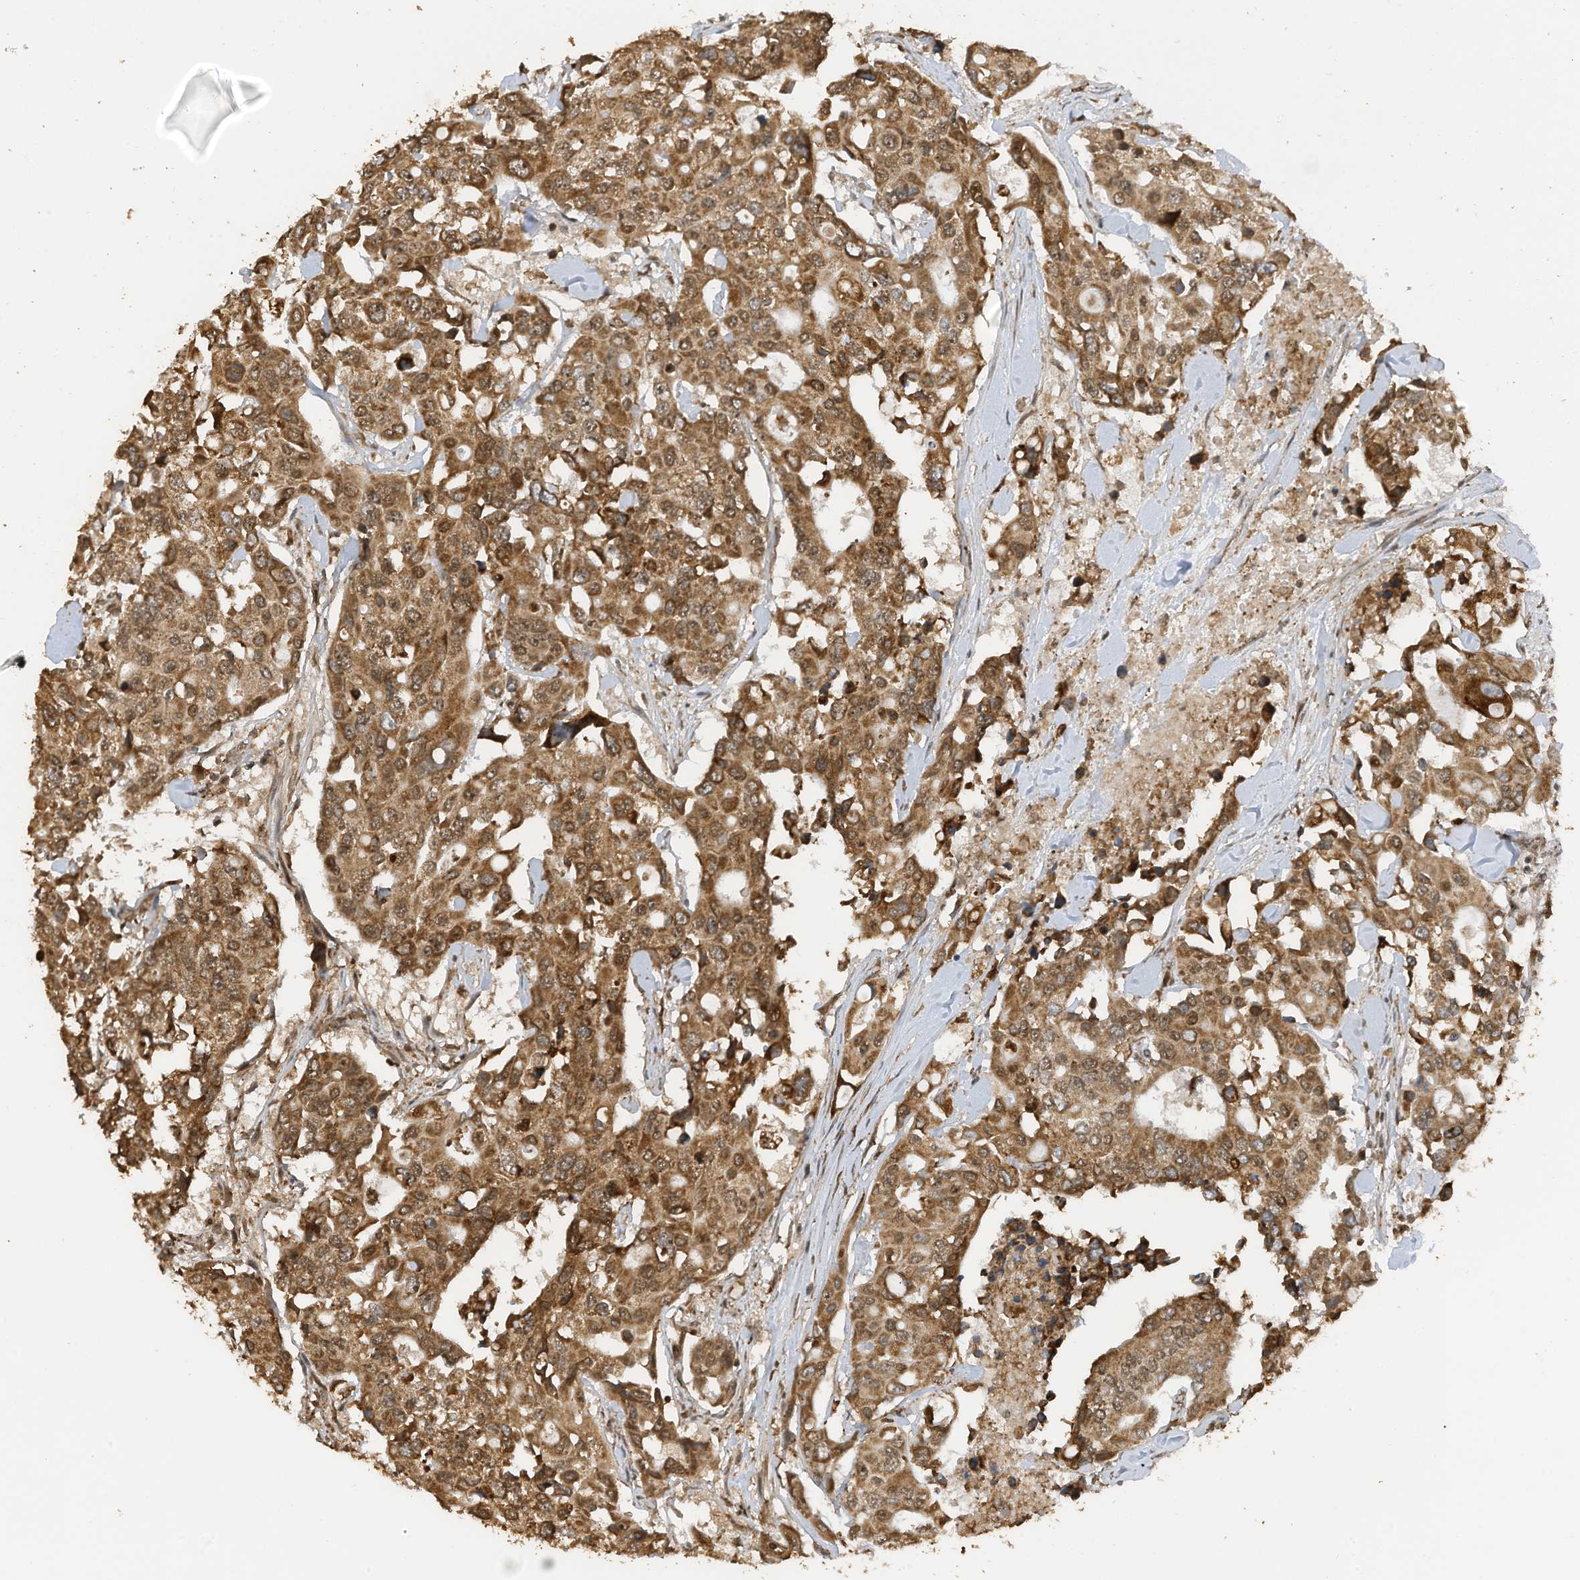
{"staining": {"intensity": "moderate", "quantity": ">75%", "location": "cytoplasmic/membranous,nuclear"}, "tissue": "colorectal cancer", "cell_type": "Tumor cells", "image_type": "cancer", "snomed": [{"axis": "morphology", "description": "Adenocarcinoma, NOS"}, {"axis": "topography", "description": "Colon"}], "caption": "The micrograph demonstrates staining of colorectal cancer, revealing moderate cytoplasmic/membranous and nuclear protein positivity (brown color) within tumor cells.", "gene": "ERLEC1", "patient": {"sex": "male", "age": 77}}